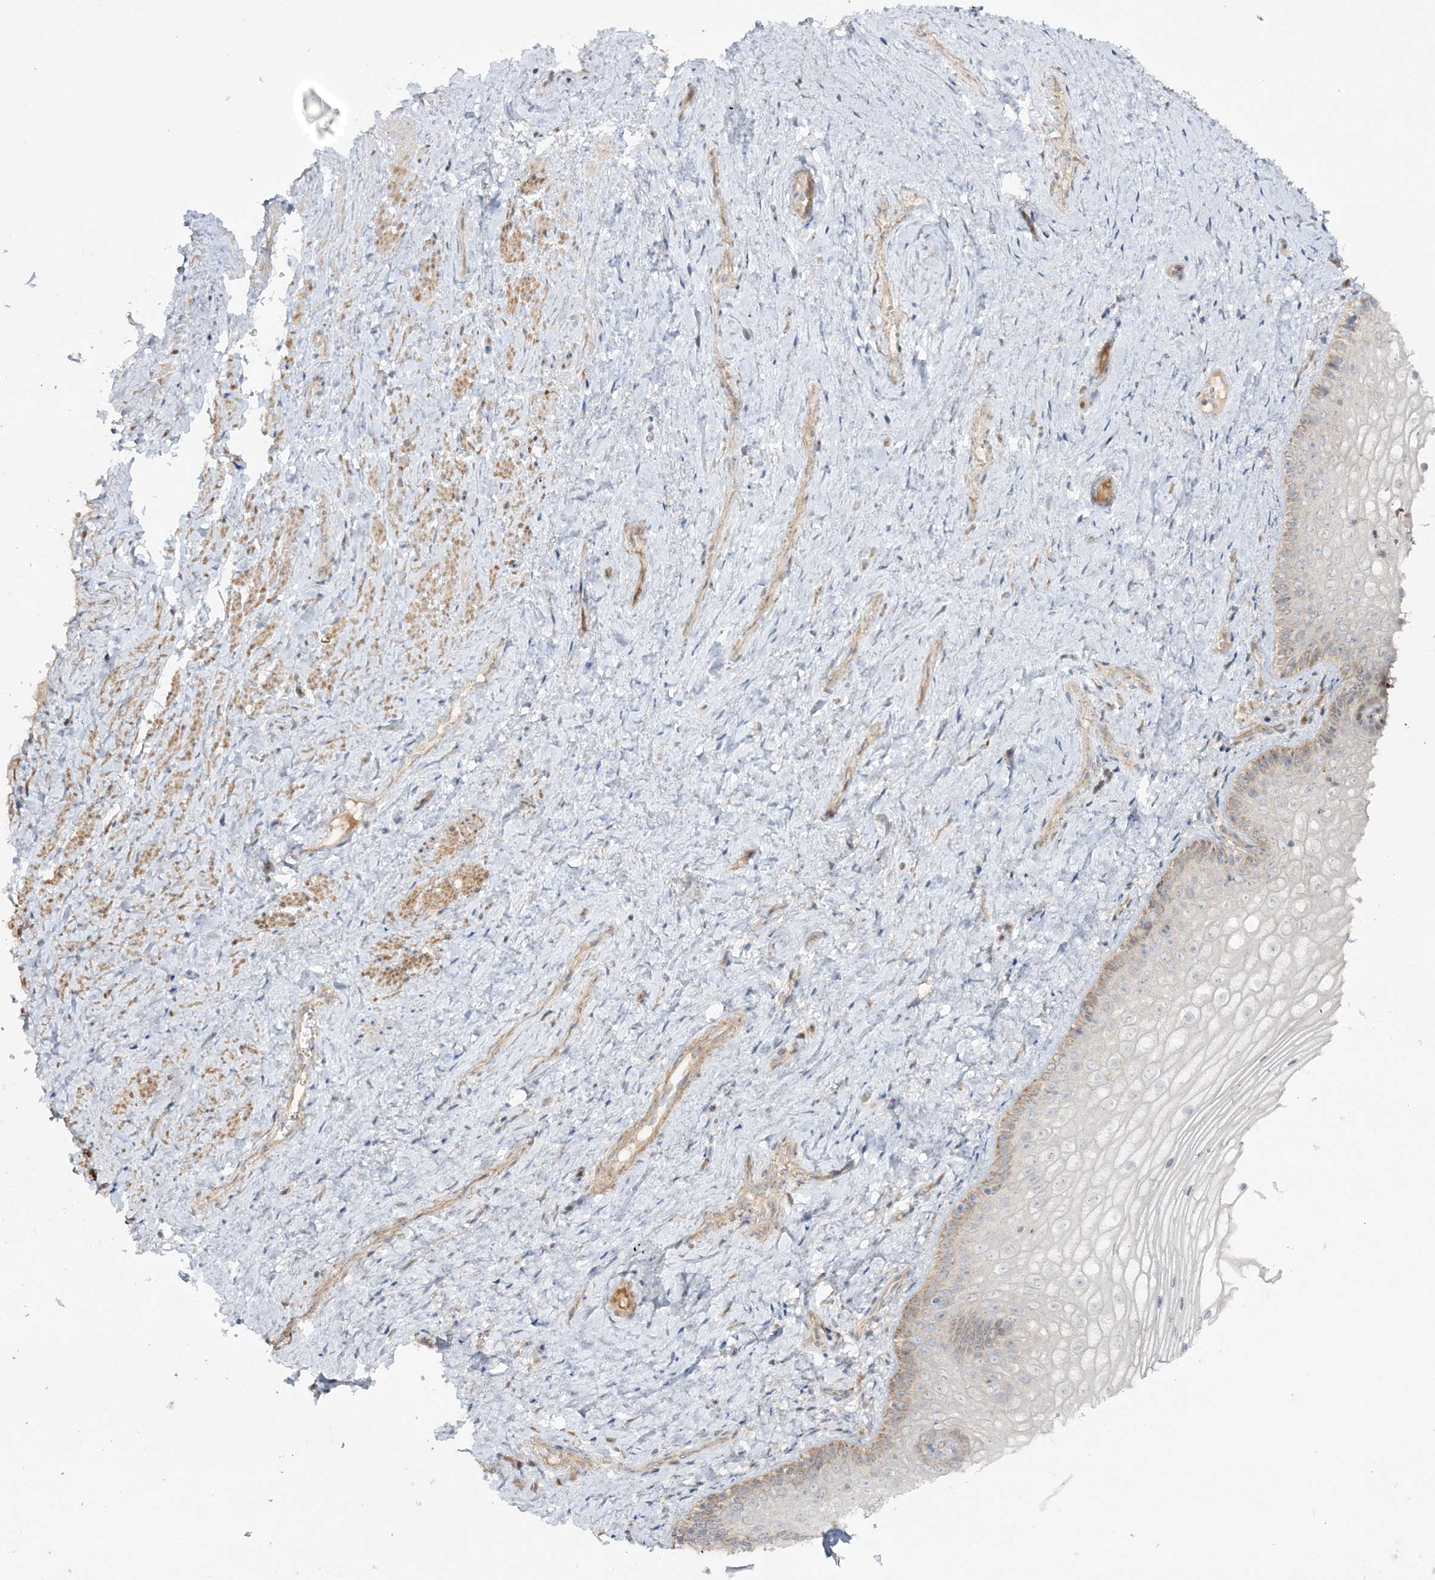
{"staining": {"intensity": "moderate", "quantity": "25%-75%", "location": "cytoplasmic/membranous"}, "tissue": "vagina", "cell_type": "Squamous epithelial cells", "image_type": "normal", "snomed": [{"axis": "morphology", "description": "Normal tissue, NOS"}, {"axis": "topography", "description": "Vagina"}], "caption": "Immunohistochemistry (IHC) image of benign vagina: vagina stained using immunohistochemistry exhibits medium levels of moderate protein expression localized specifically in the cytoplasmic/membranous of squamous epithelial cells, appearing as a cytoplasmic/membranous brown color.", "gene": "MOCS2", "patient": {"sex": "female", "age": 46}}